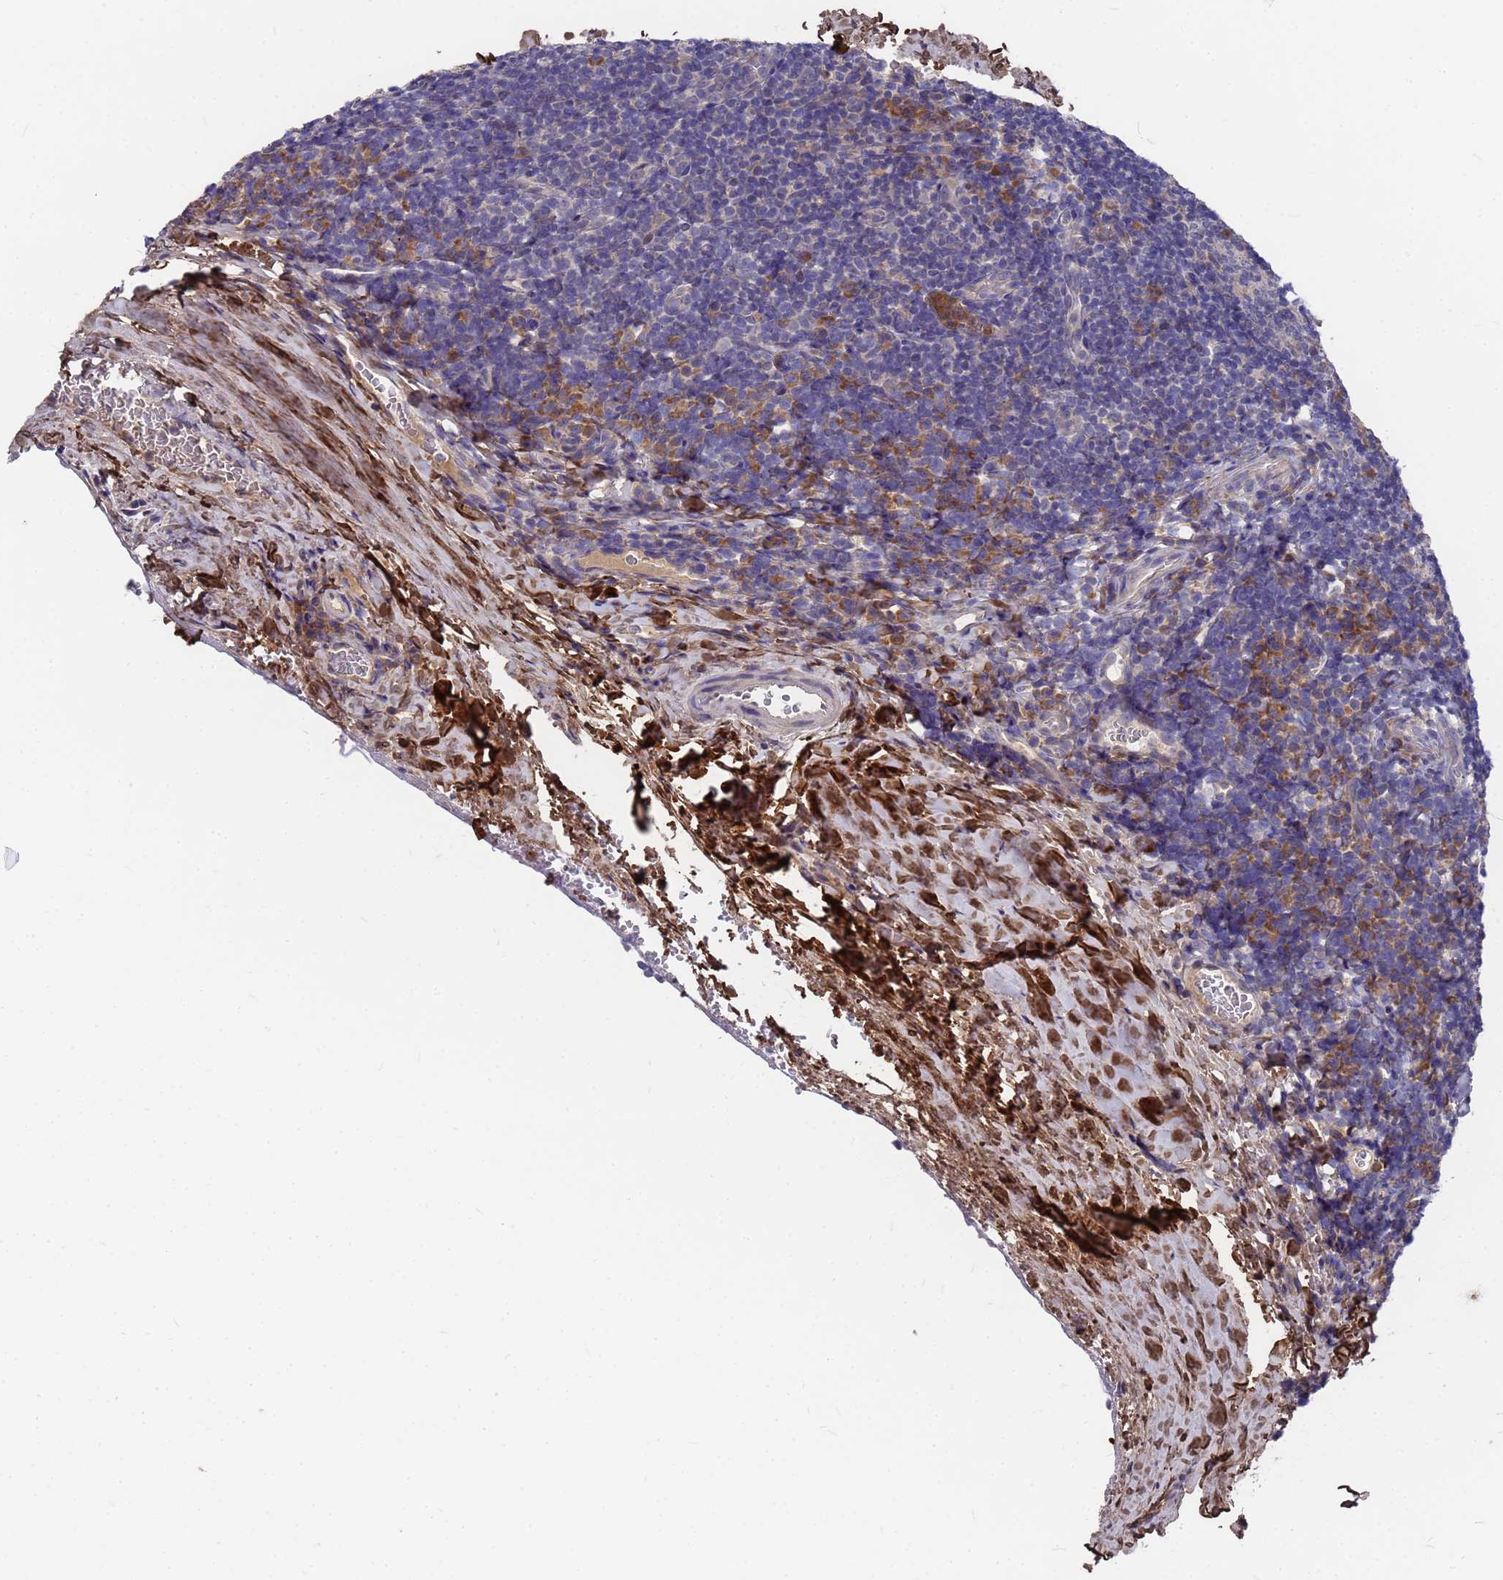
{"staining": {"intensity": "negative", "quantity": "none", "location": "none"}, "tissue": "tonsil", "cell_type": "Germinal center cells", "image_type": "normal", "snomed": [{"axis": "morphology", "description": "Normal tissue, NOS"}, {"axis": "topography", "description": "Tonsil"}], "caption": "Immunohistochemical staining of normal human tonsil reveals no significant expression in germinal center cells. (DAB (3,3'-diaminobenzidine) immunohistochemistry with hematoxylin counter stain).", "gene": "ZNF717", "patient": {"sex": "male", "age": 17}}